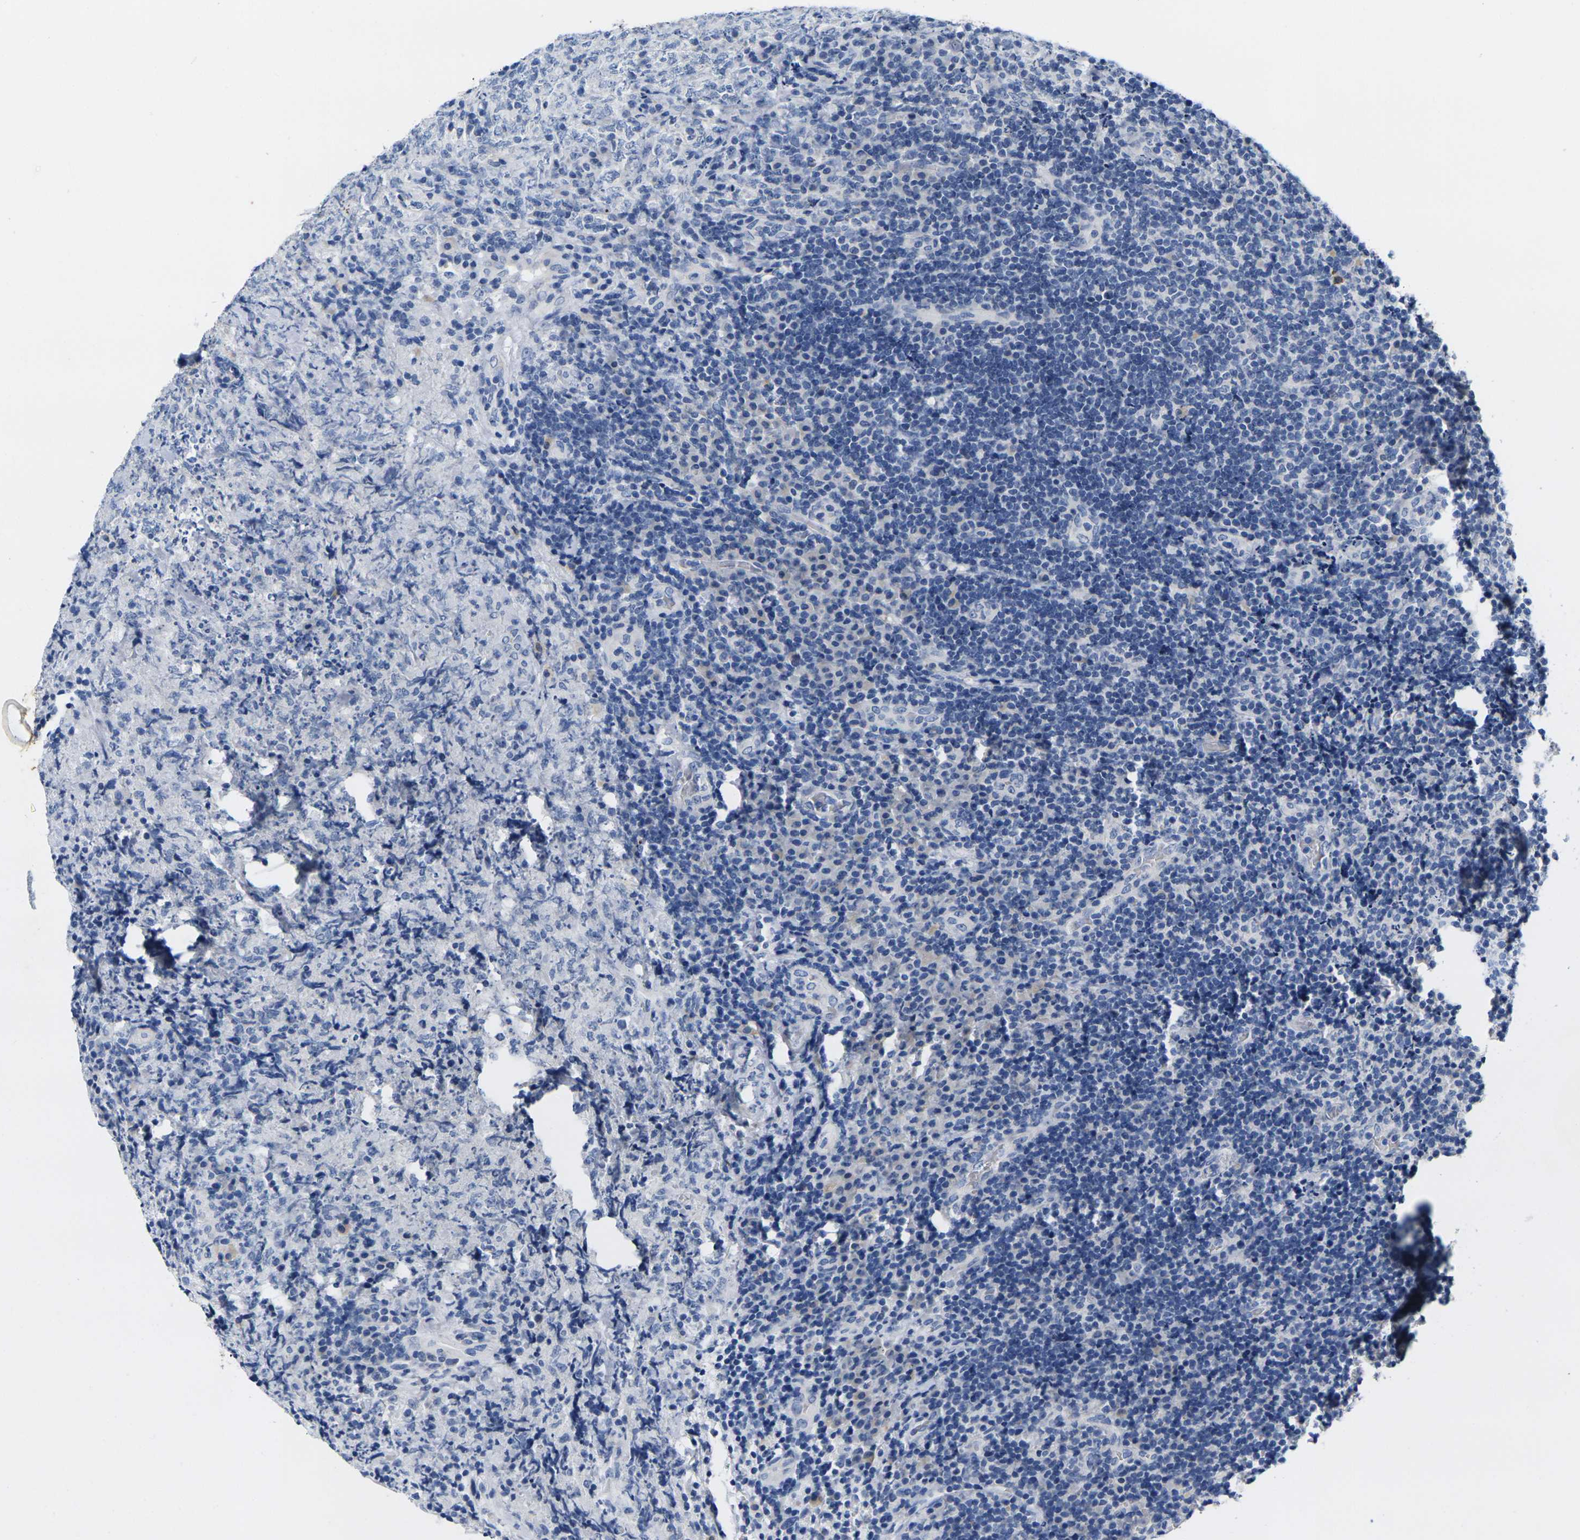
{"staining": {"intensity": "negative", "quantity": "none", "location": "none"}, "tissue": "lymphoma", "cell_type": "Tumor cells", "image_type": "cancer", "snomed": [{"axis": "morphology", "description": "Malignant lymphoma, non-Hodgkin's type, High grade"}, {"axis": "topography", "description": "Tonsil"}], "caption": "Human lymphoma stained for a protein using immunohistochemistry displays no expression in tumor cells.", "gene": "NOCT", "patient": {"sex": "female", "age": 36}}